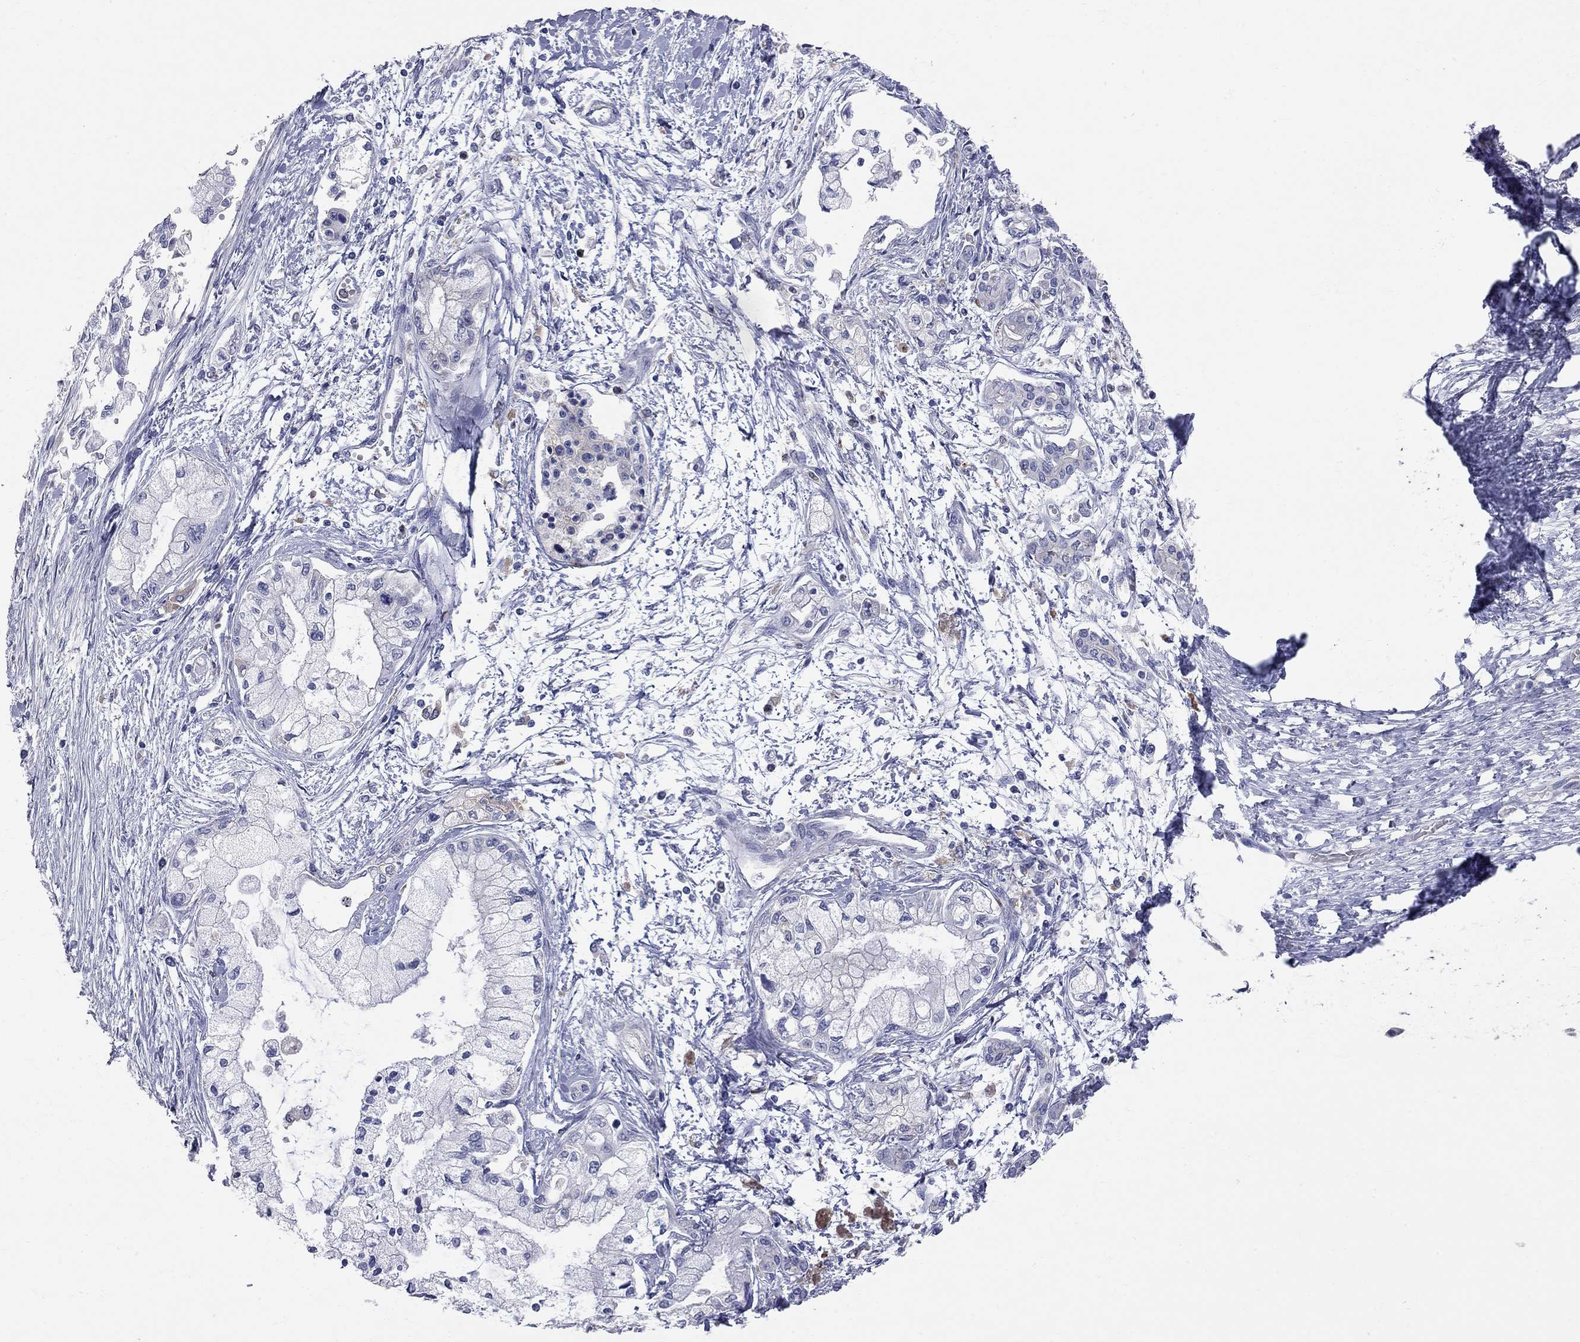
{"staining": {"intensity": "negative", "quantity": "none", "location": "none"}, "tissue": "pancreatic cancer", "cell_type": "Tumor cells", "image_type": "cancer", "snomed": [{"axis": "morphology", "description": "Adenocarcinoma, NOS"}, {"axis": "topography", "description": "Pancreas"}], "caption": "High power microscopy image of an IHC histopathology image of pancreatic adenocarcinoma, revealing no significant expression in tumor cells.", "gene": "ACSL1", "patient": {"sex": "male", "age": 54}}